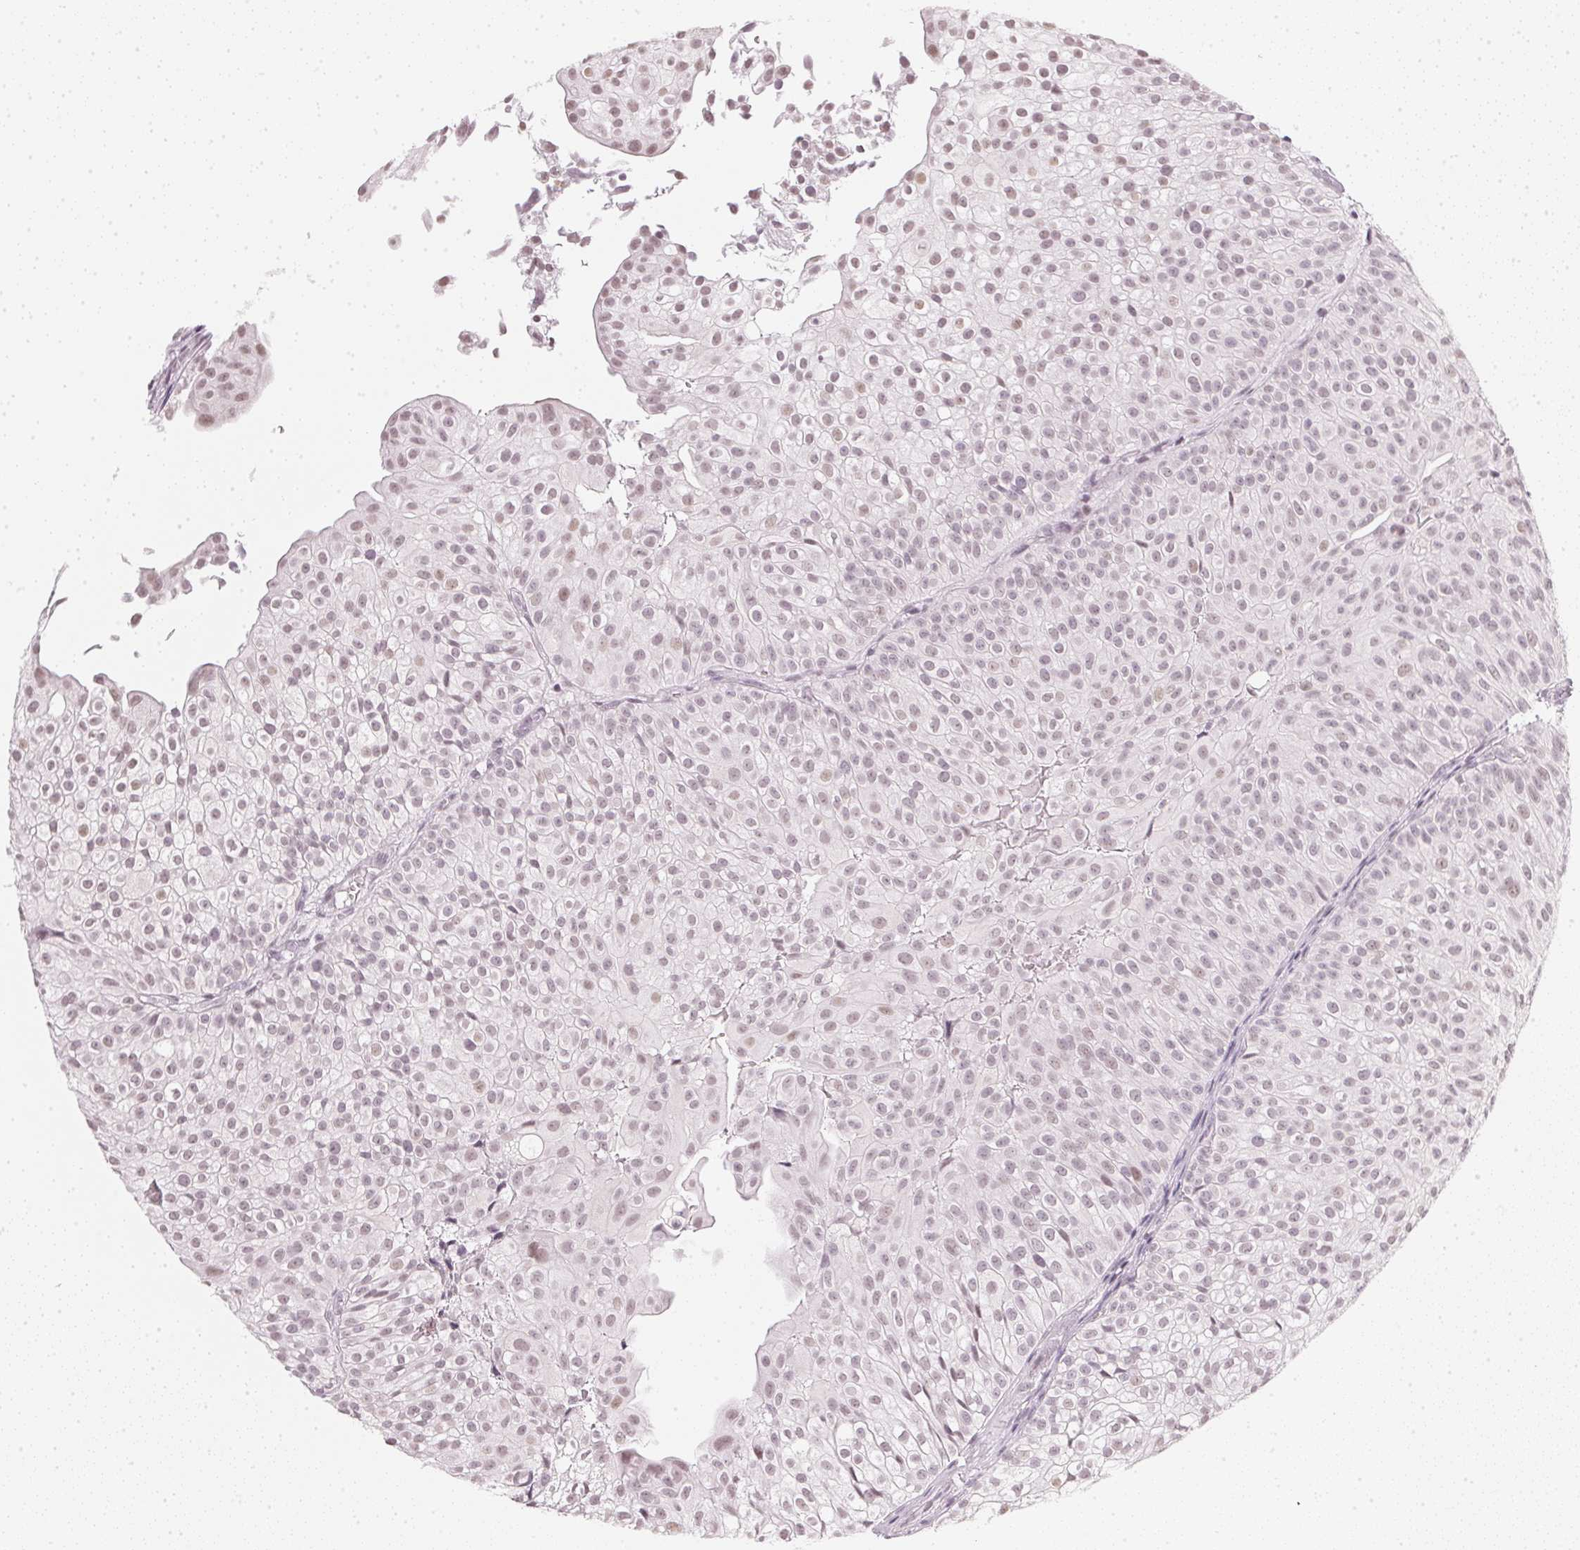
{"staining": {"intensity": "weak", "quantity": "25%-75%", "location": "nuclear"}, "tissue": "urothelial cancer", "cell_type": "Tumor cells", "image_type": "cancer", "snomed": [{"axis": "morphology", "description": "Urothelial carcinoma, Low grade"}, {"axis": "topography", "description": "Urinary bladder"}], "caption": "Brown immunohistochemical staining in low-grade urothelial carcinoma reveals weak nuclear expression in about 25%-75% of tumor cells. (DAB (3,3'-diaminobenzidine) = brown stain, brightfield microscopy at high magnification).", "gene": "DNAJC6", "patient": {"sex": "male", "age": 70}}